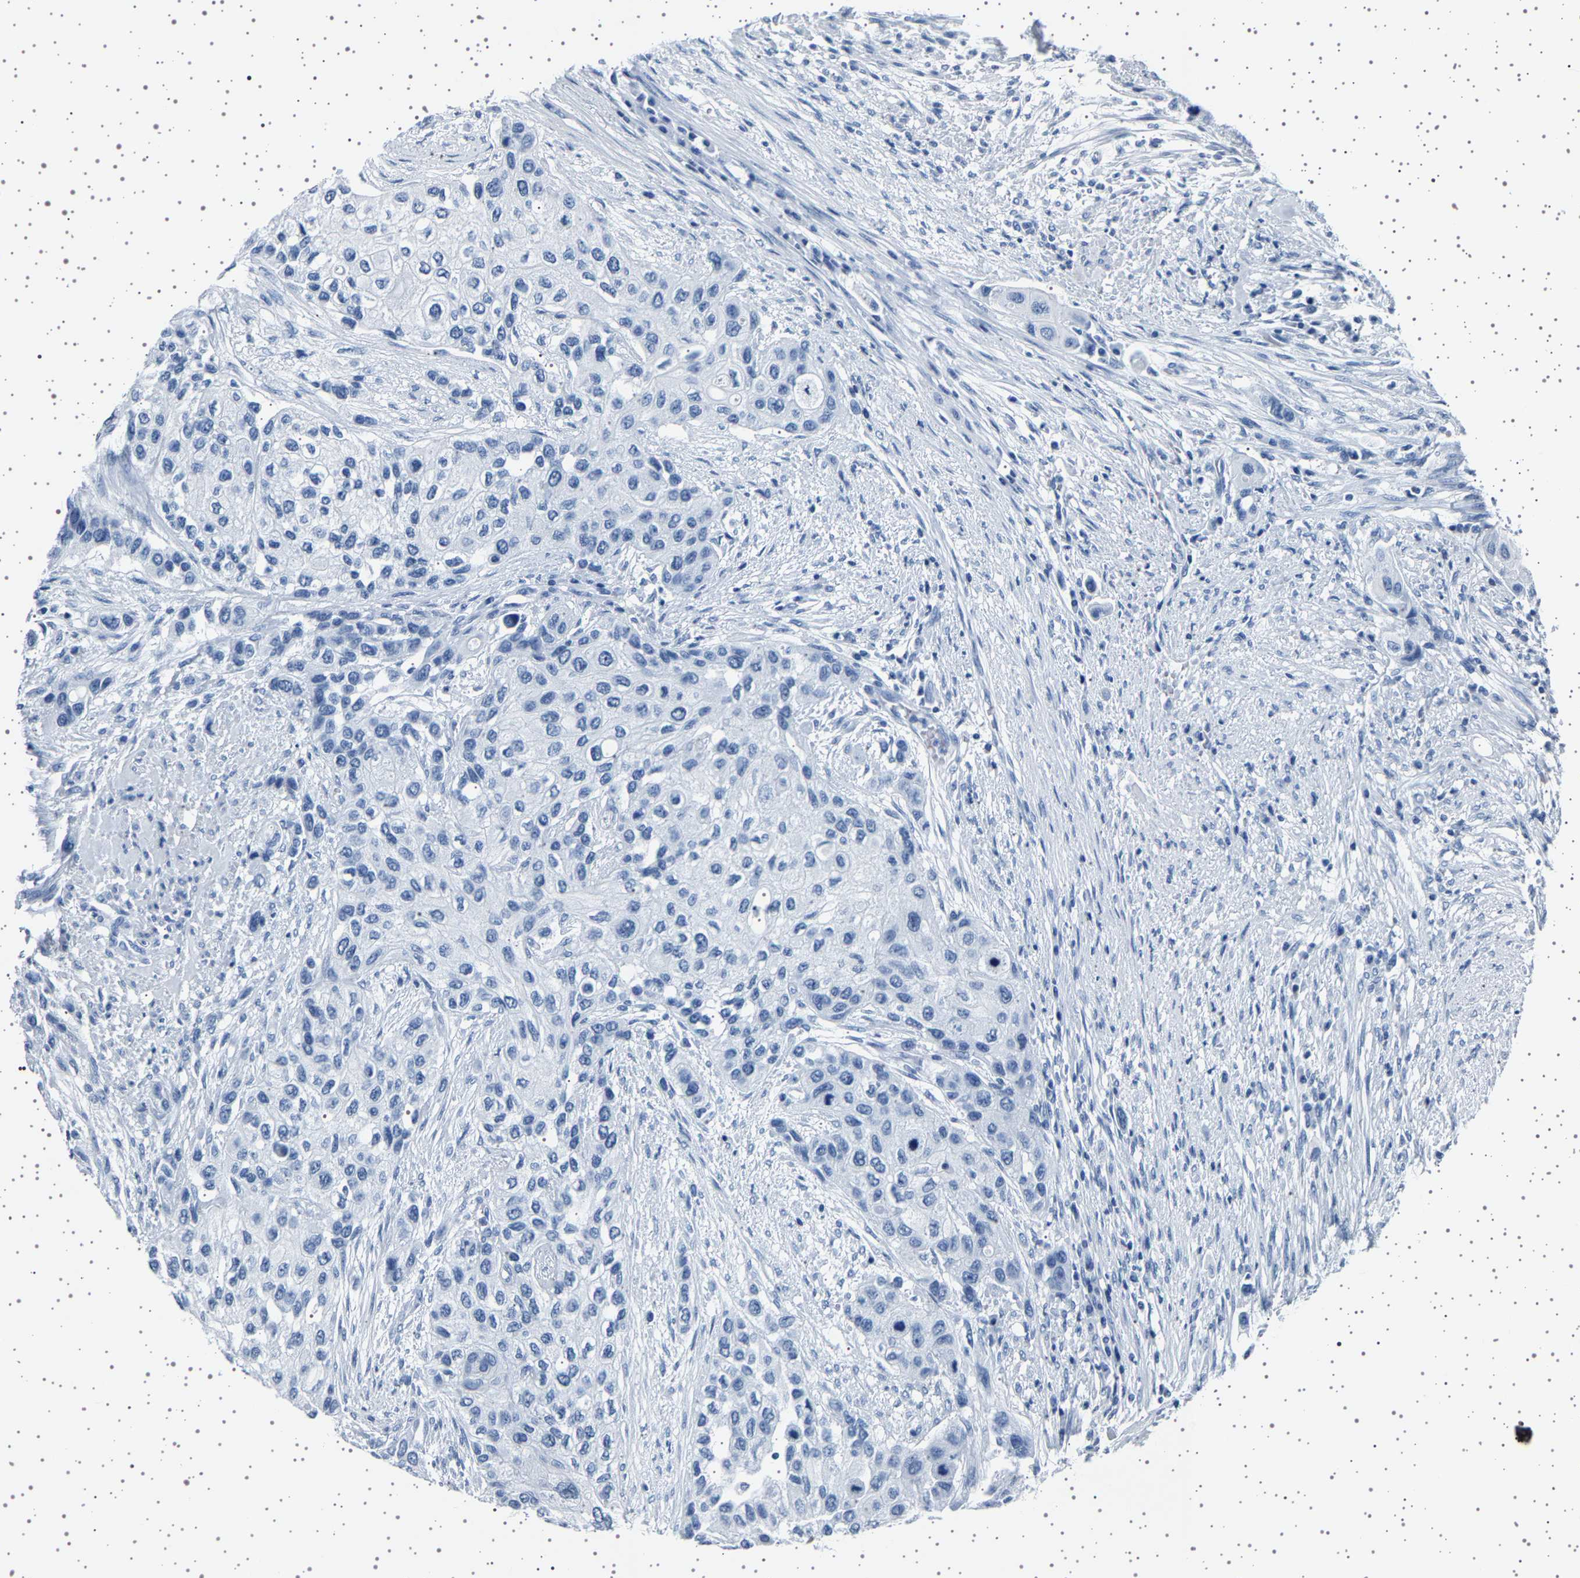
{"staining": {"intensity": "negative", "quantity": "none", "location": "none"}, "tissue": "urothelial cancer", "cell_type": "Tumor cells", "image_type": "cancer", "snomed": [{"axis": "morphology", "description": "Urothelial carcinoma, High grade"}, {"axis": "topography", "description": "Urinary bladder"}], "caption": "This is a photomicrograph of immunohistochemistry staining of high-grade urothelial carcinoma, which shows no positivity in tumor cells.", "gene": "TFF3", "patient": {"sex": "female", "age": 56}}